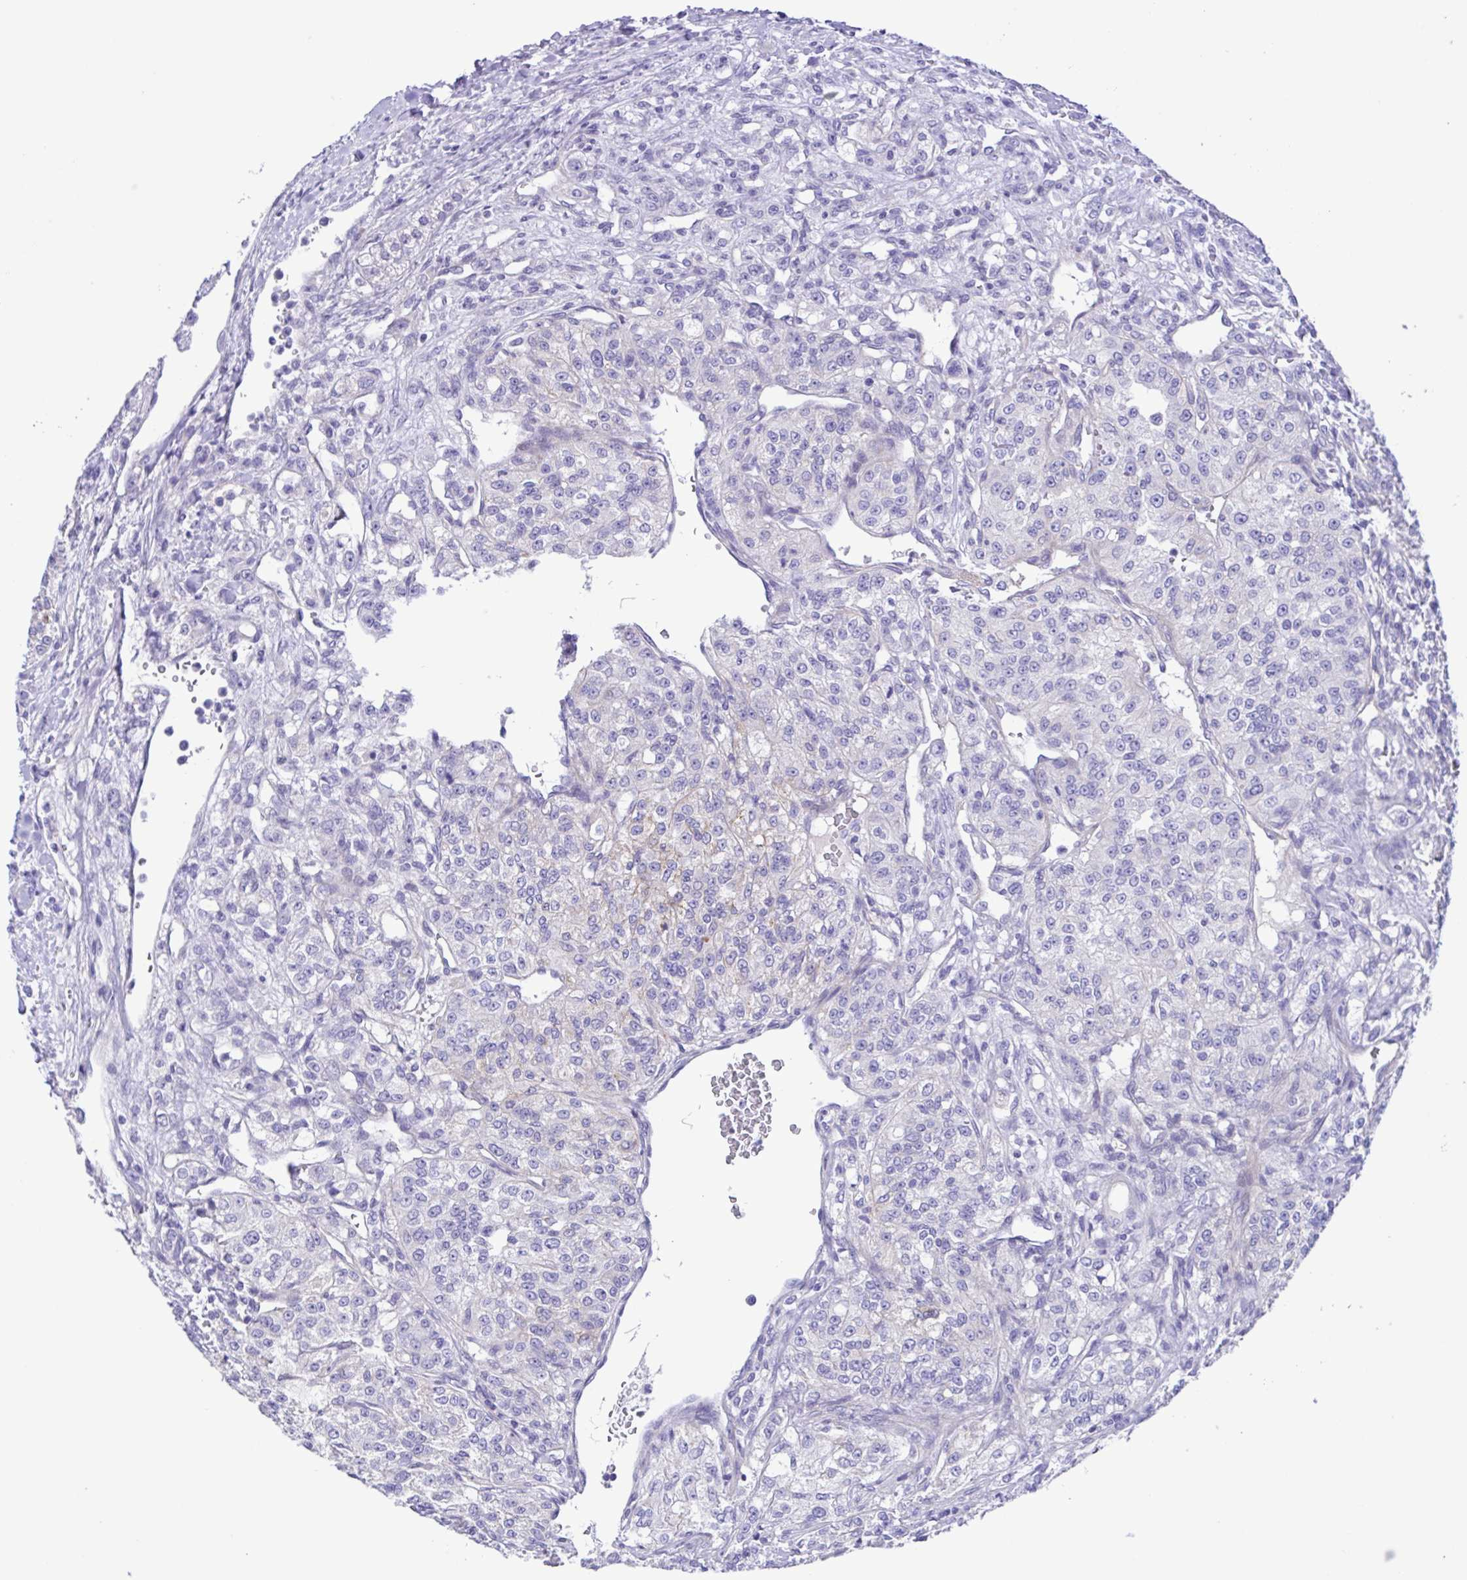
{"staining": {"intensity": "negative", "quantity": "none", "location": "none"}, "tissue": "renal cancer", "cell_type": "Tumor cells", "image_type": "cancer", "snomed": [{"axis": "morphology", "description": "Adenocarcinoma, NOS"}, {"axis": "topography", "description": "Kidney"}], "caption": "Tumor cells are negative for brown protein staining in renal adenocarcinoma.", "gene": "ISM2", "patient": {"sex": "female", "age": 63}}